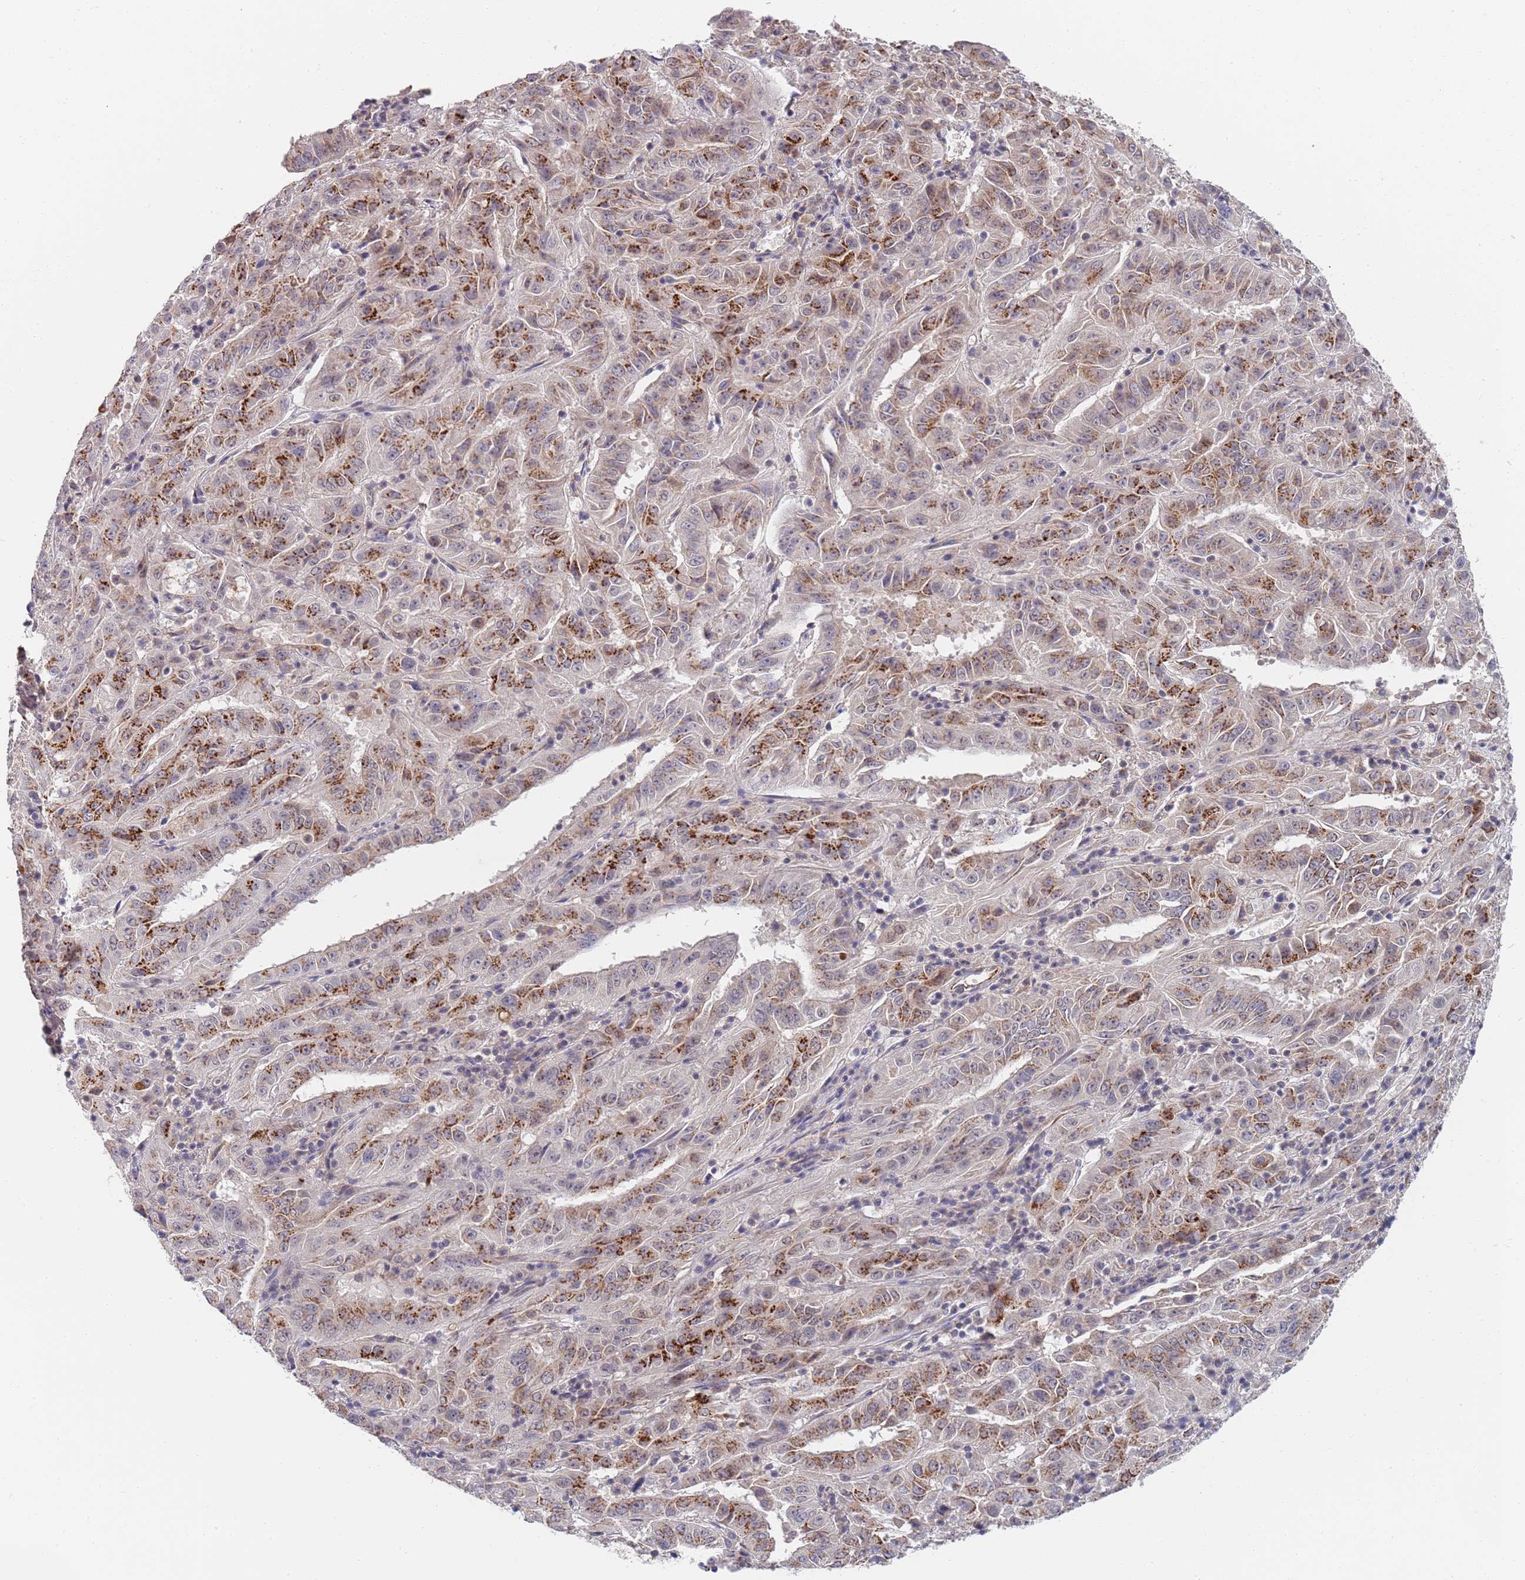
{"staining": {"intensity": "strong", "quantity": "25%-75%", "location": "cytoplasmic/membranous"}, "tissue": "pancreatic cancer", "cell_type": "Tumor cells", "image_type": "cancer", "snomed": [{"axis": "morphology", "description": "Adenocarcinoma, NOS"}, {"axis": "topography", "description": "Pancreas"}], "caption": "This image reveals IHC staining of human pancreatic adenocarcinoma, with high strong cytoplasmic/membranous expression in about 25%-75% of tumor cells.", "gene": "B4GALT4", "patient": {"sex": "male", "age": 63}}